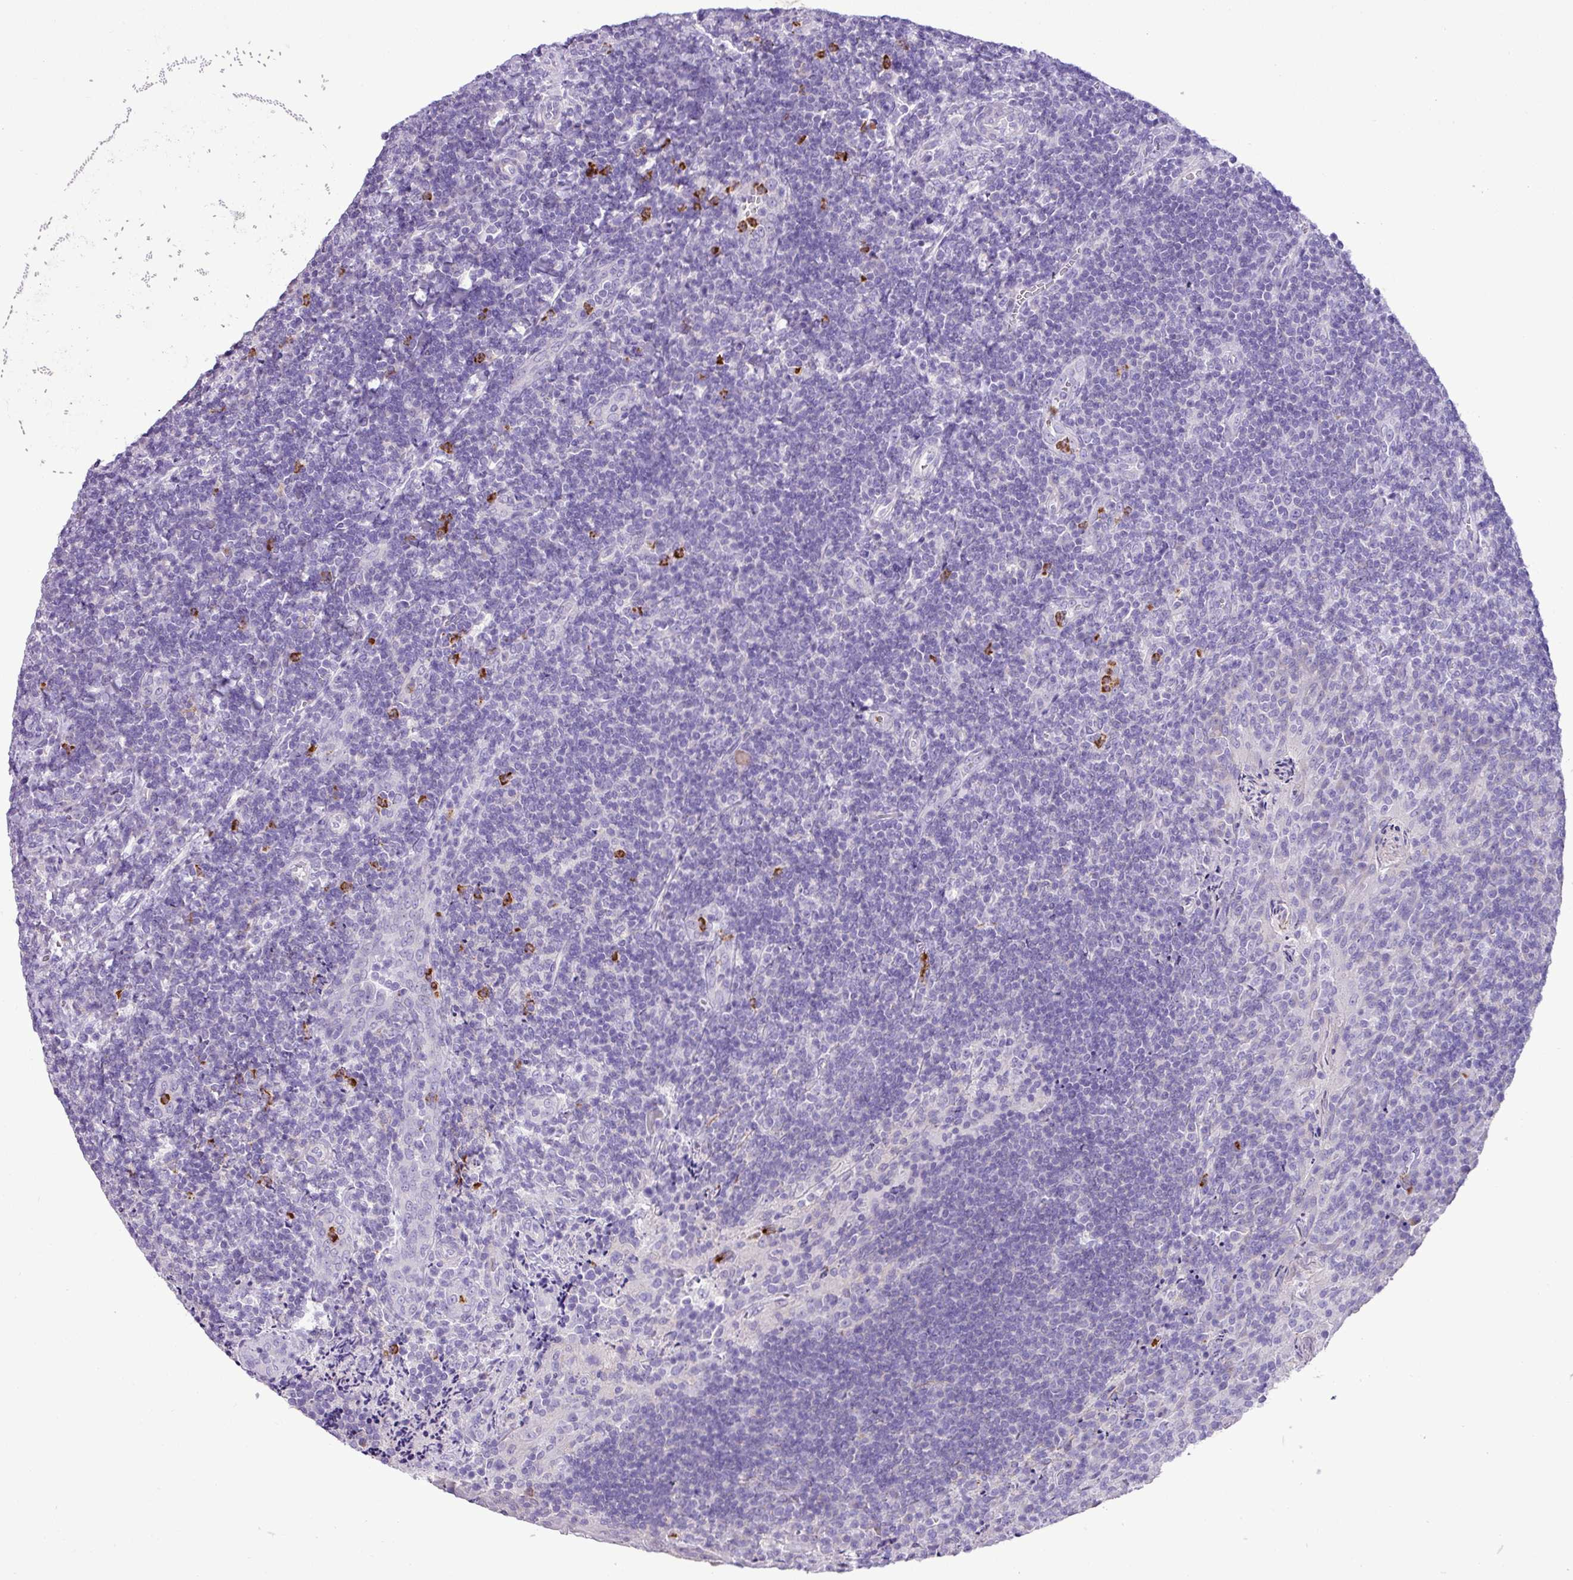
{"staining": {"intensity": "negative", "quantity": "none", "location": "none"}, "tissue": "tonsil", "cell_type": "Germinal center cells", "image_type": "normal", "snomed": [{"axis": "morphology", "description": "Normal tissue, NOS"}, {"axis": "topography", "description": "Tonsil"}], "caption": "An immunohistochemistry (IHC) histopathology image of unremarkable tonsil is shown. There is no staining in germinal center cells of tonsil. (DAB immunohistochemistry (IHC) visualized using brightfield microscopy, high magnification).", "gene": "ZSCAN5A", "patient": {"sex": "male", "age": 17}}